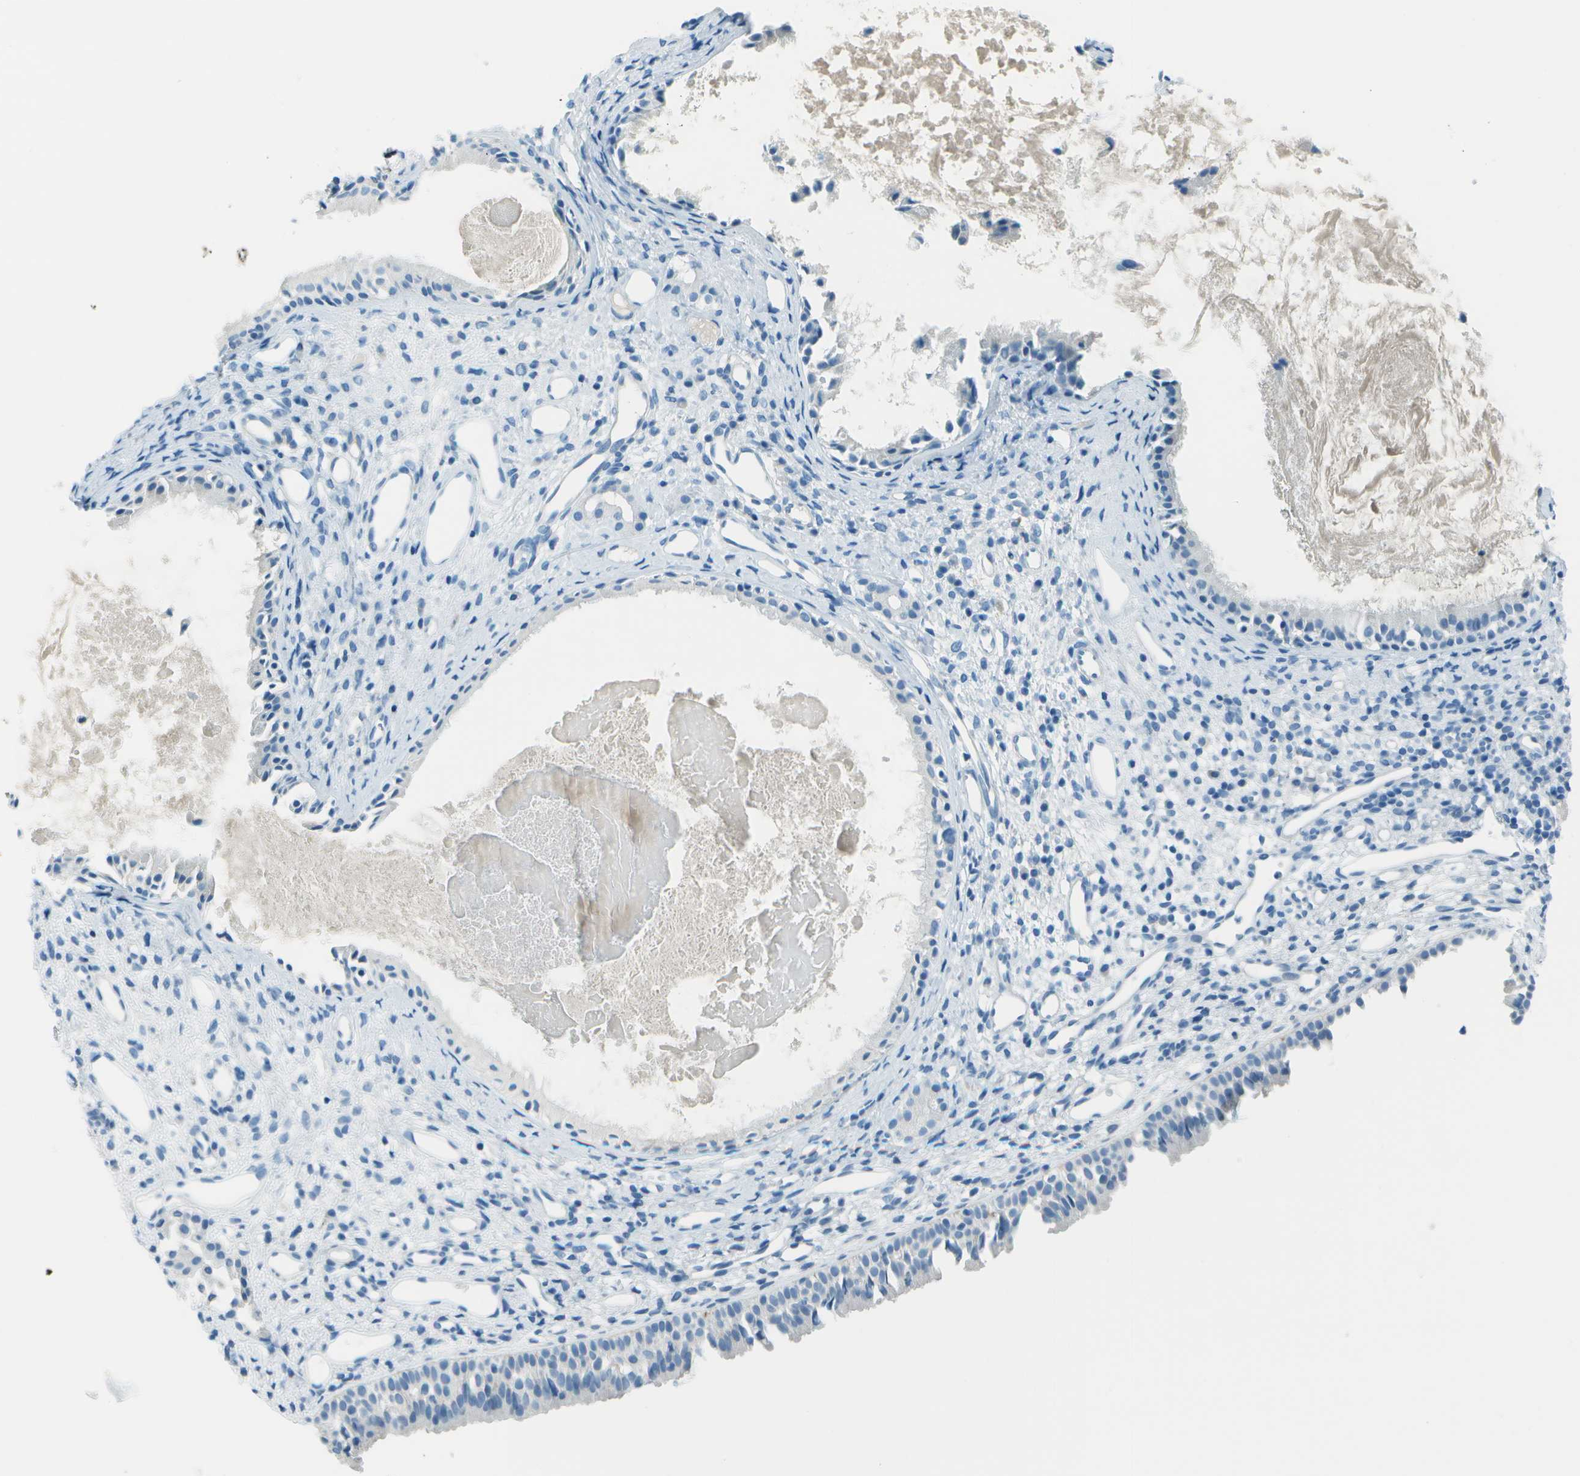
{"staining": {"intensity": "negative", "quantity": "none", "location": "none"}, "tissue": "nasopharynx", "cell_type": "Respiratory epithelial cells", "image_type": "normal", "snomed": [{"axis": "morphology", "description": "Normal tissue, NOS"}, {"axis": "topography", "description": "Nasopharynx"}], "caption": "Immunohistochemistry image of benign human nasopharynx stained for a protein (brown), which reveals no expression in respiratory epithelial cells.", "gene": "FGF1", "patient": {"sex": "male", "age": 22}}